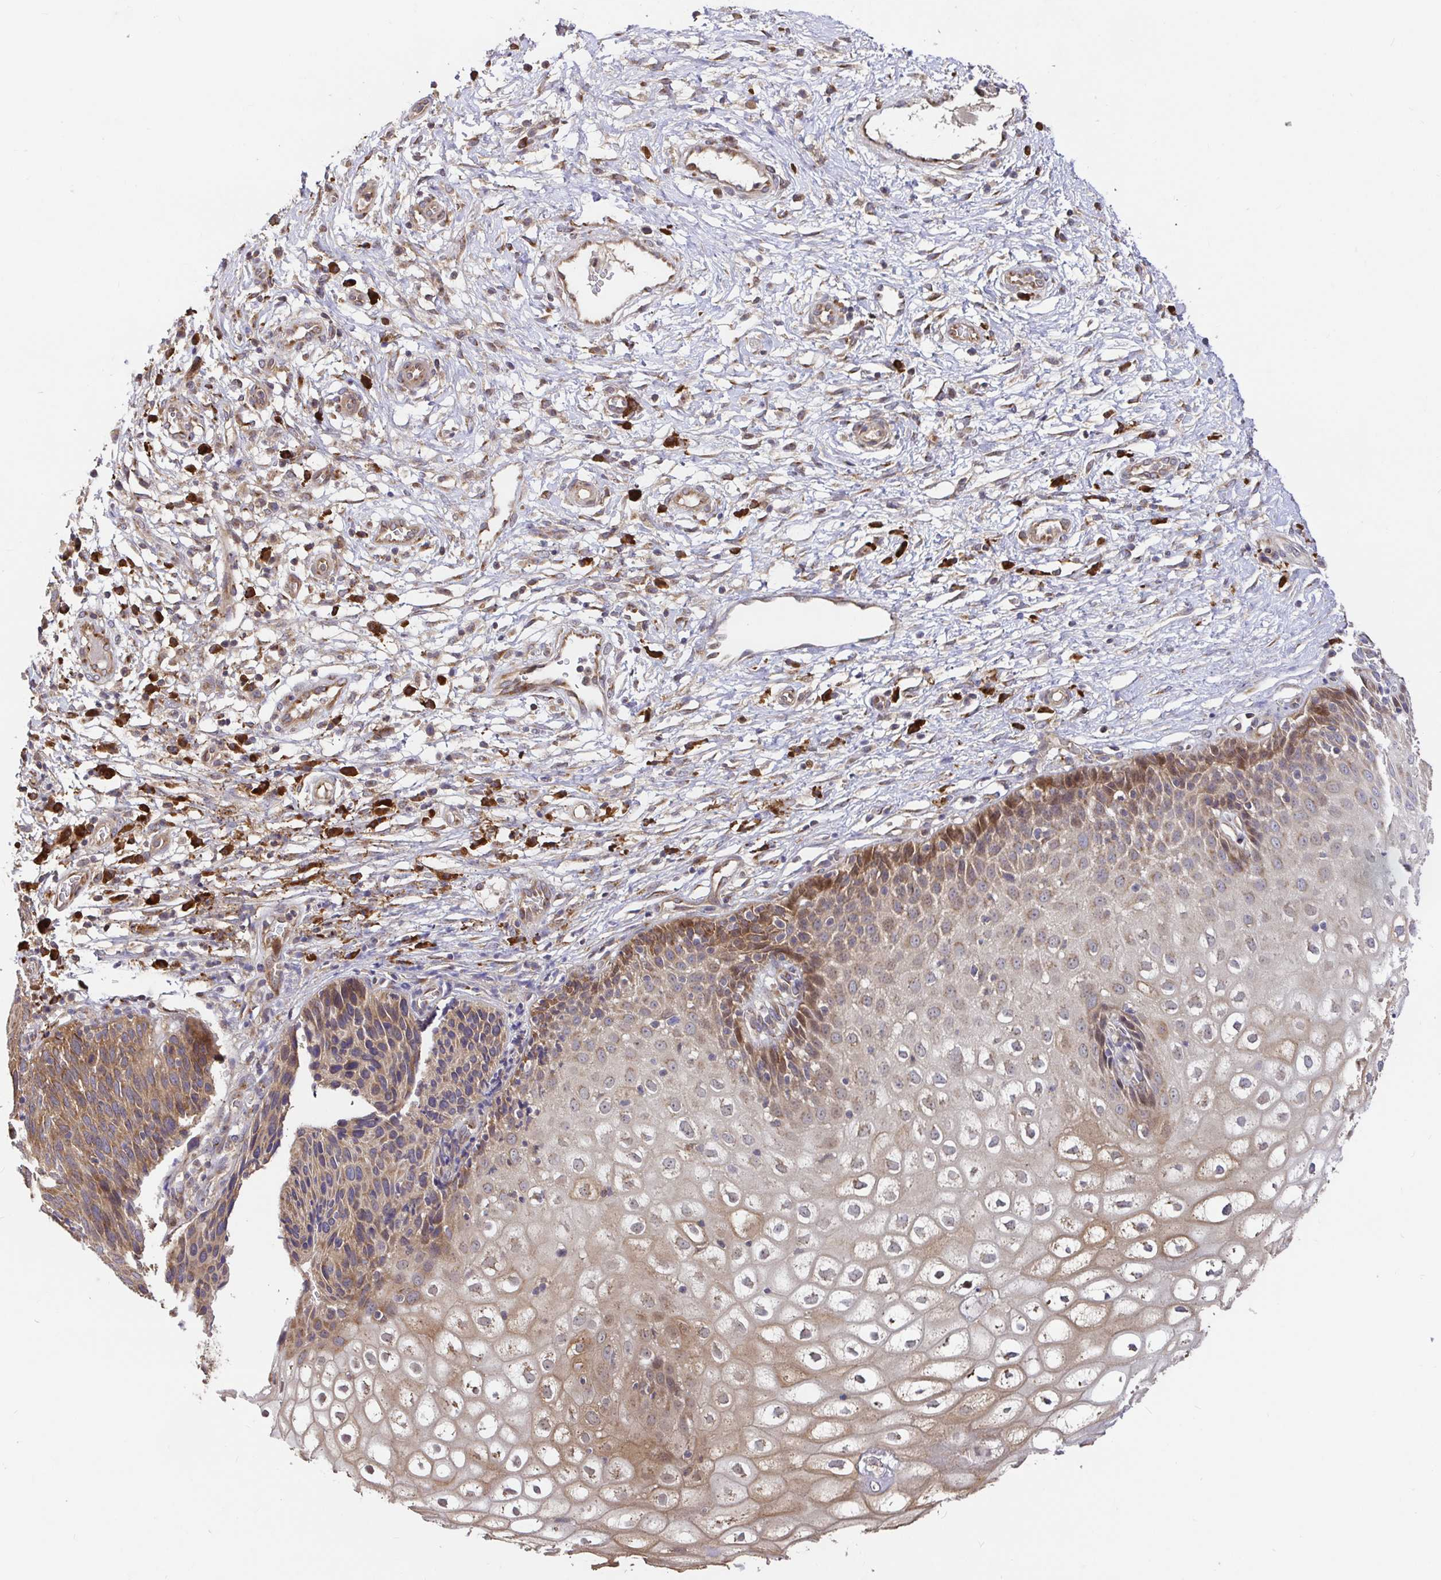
{"staining": {"intensity": "moderate", "quantity": "25%-75%", "location": "cytoplasmic/membranous"}, "tissue": "cervix", "cell_type": "Glandular cells", "image_type": "normal", "snomed": [{"axis": "morphology", "description": "Normal tissue, NOS"}, {"axis": "topography", "description": "Cervix"}], "caption": "High-power microscopy captured an immunohistochemistry (IHC) histopathology image of normal cervix, revealing moderate cytoplasmic/membranous staining in about 25%-75% of glandular cells. Immunohistochemistry stains the protein of interest in brown and the nuclei are stained blue.", "gene": "ELP1", "patient": {"sex": "female", "age": 36}}